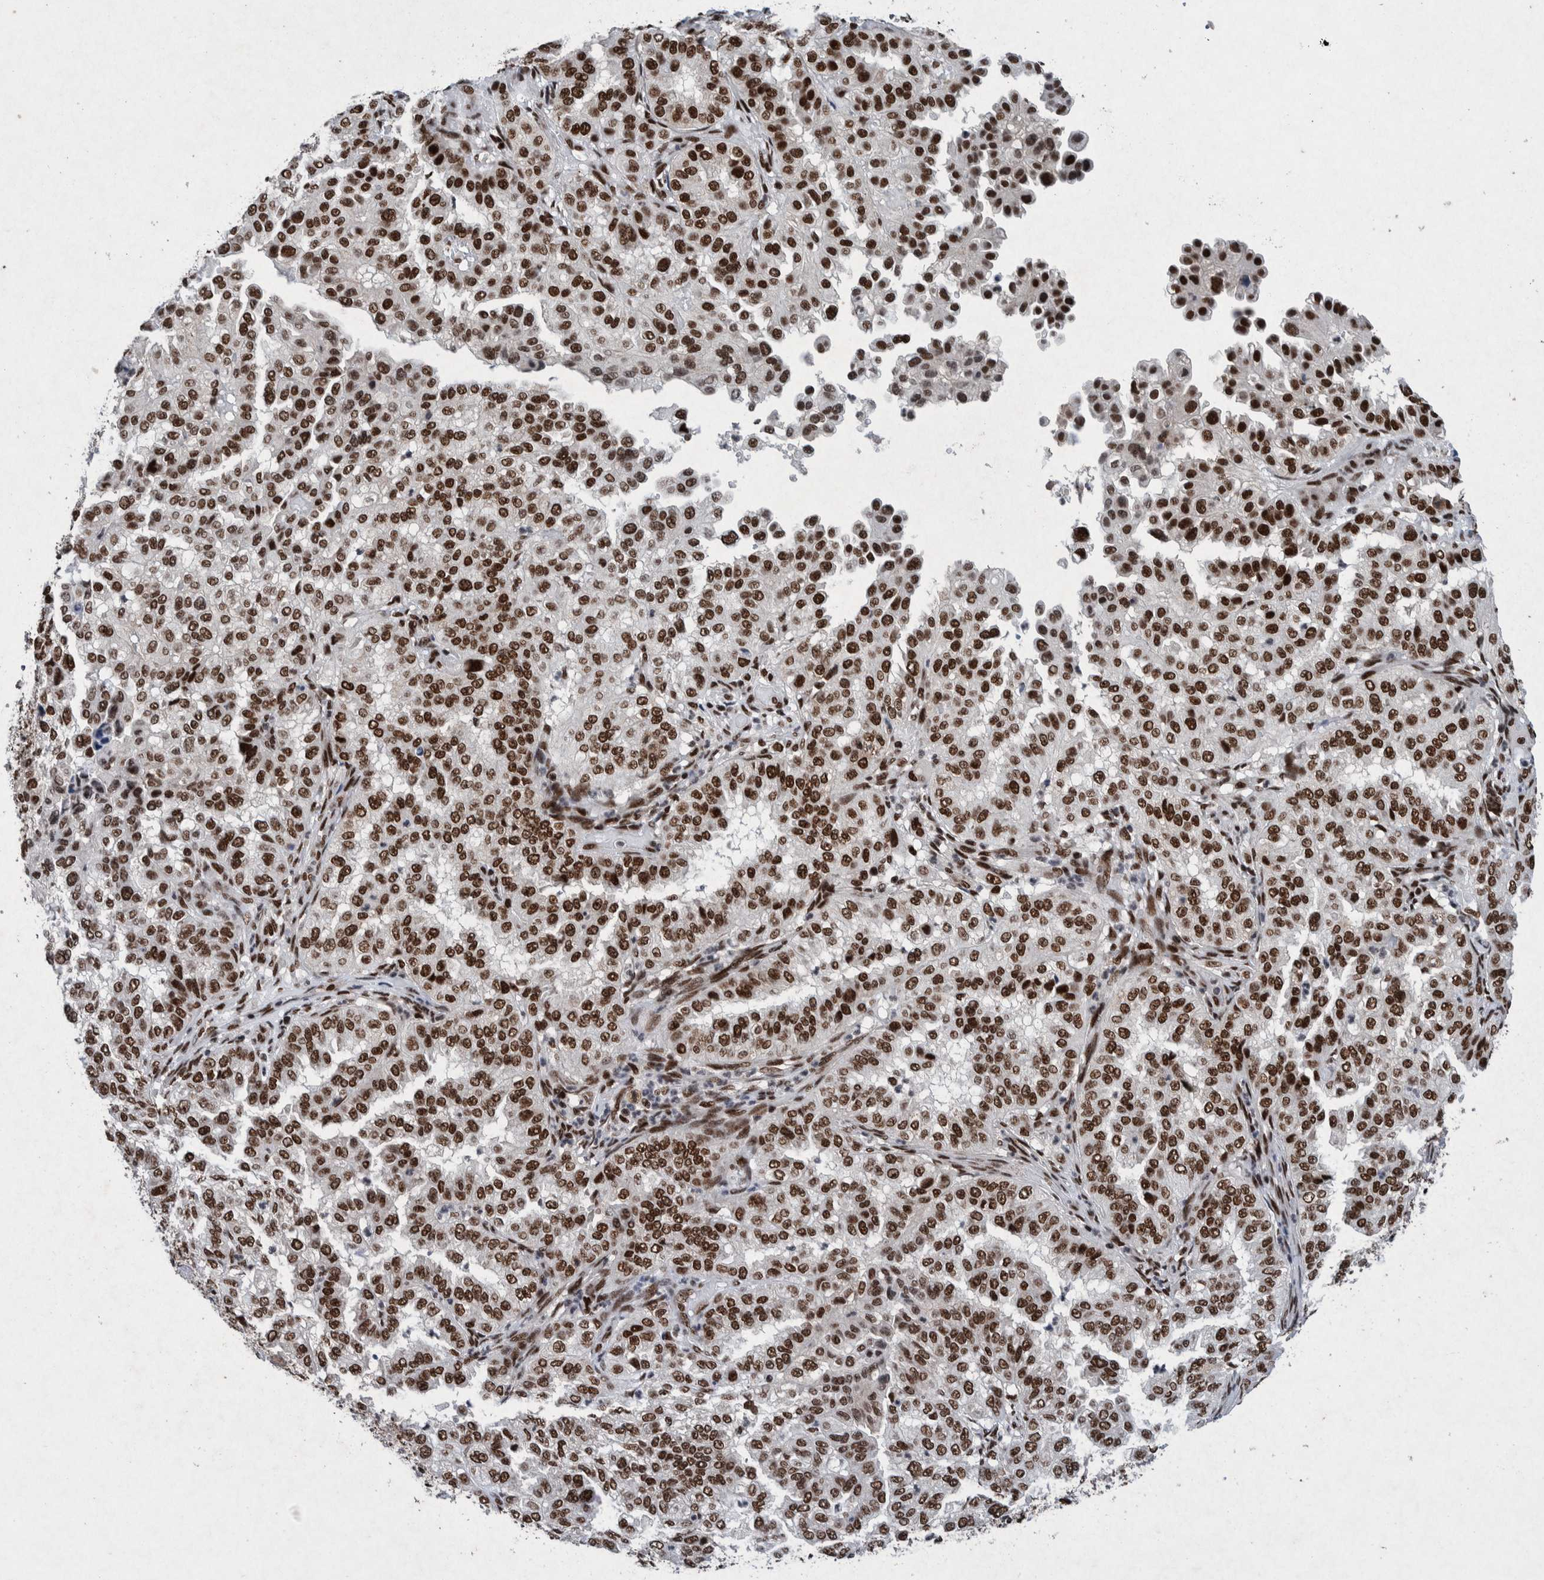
{"staining": {"intensity": "strong", "quantity": ">75%", "location": "nuclear"}, "tissue": "endometrial cancer", "cell_type": "Tumor cells", "image_type": "cancer", "snomed": [{"axis": "morphology", "description": "Adenocarcinoma, NOS"}, {"axis": "topography", "description": "Endometrium"}], "caption": "Human endometrial cancer (adenocarcinoma) stained for a protein (brown) shows strong nuclear positive expression in approximately >75% of tumor cells.", "gene": "TAF10", "patient": {"sex": "female", "age": 85}}